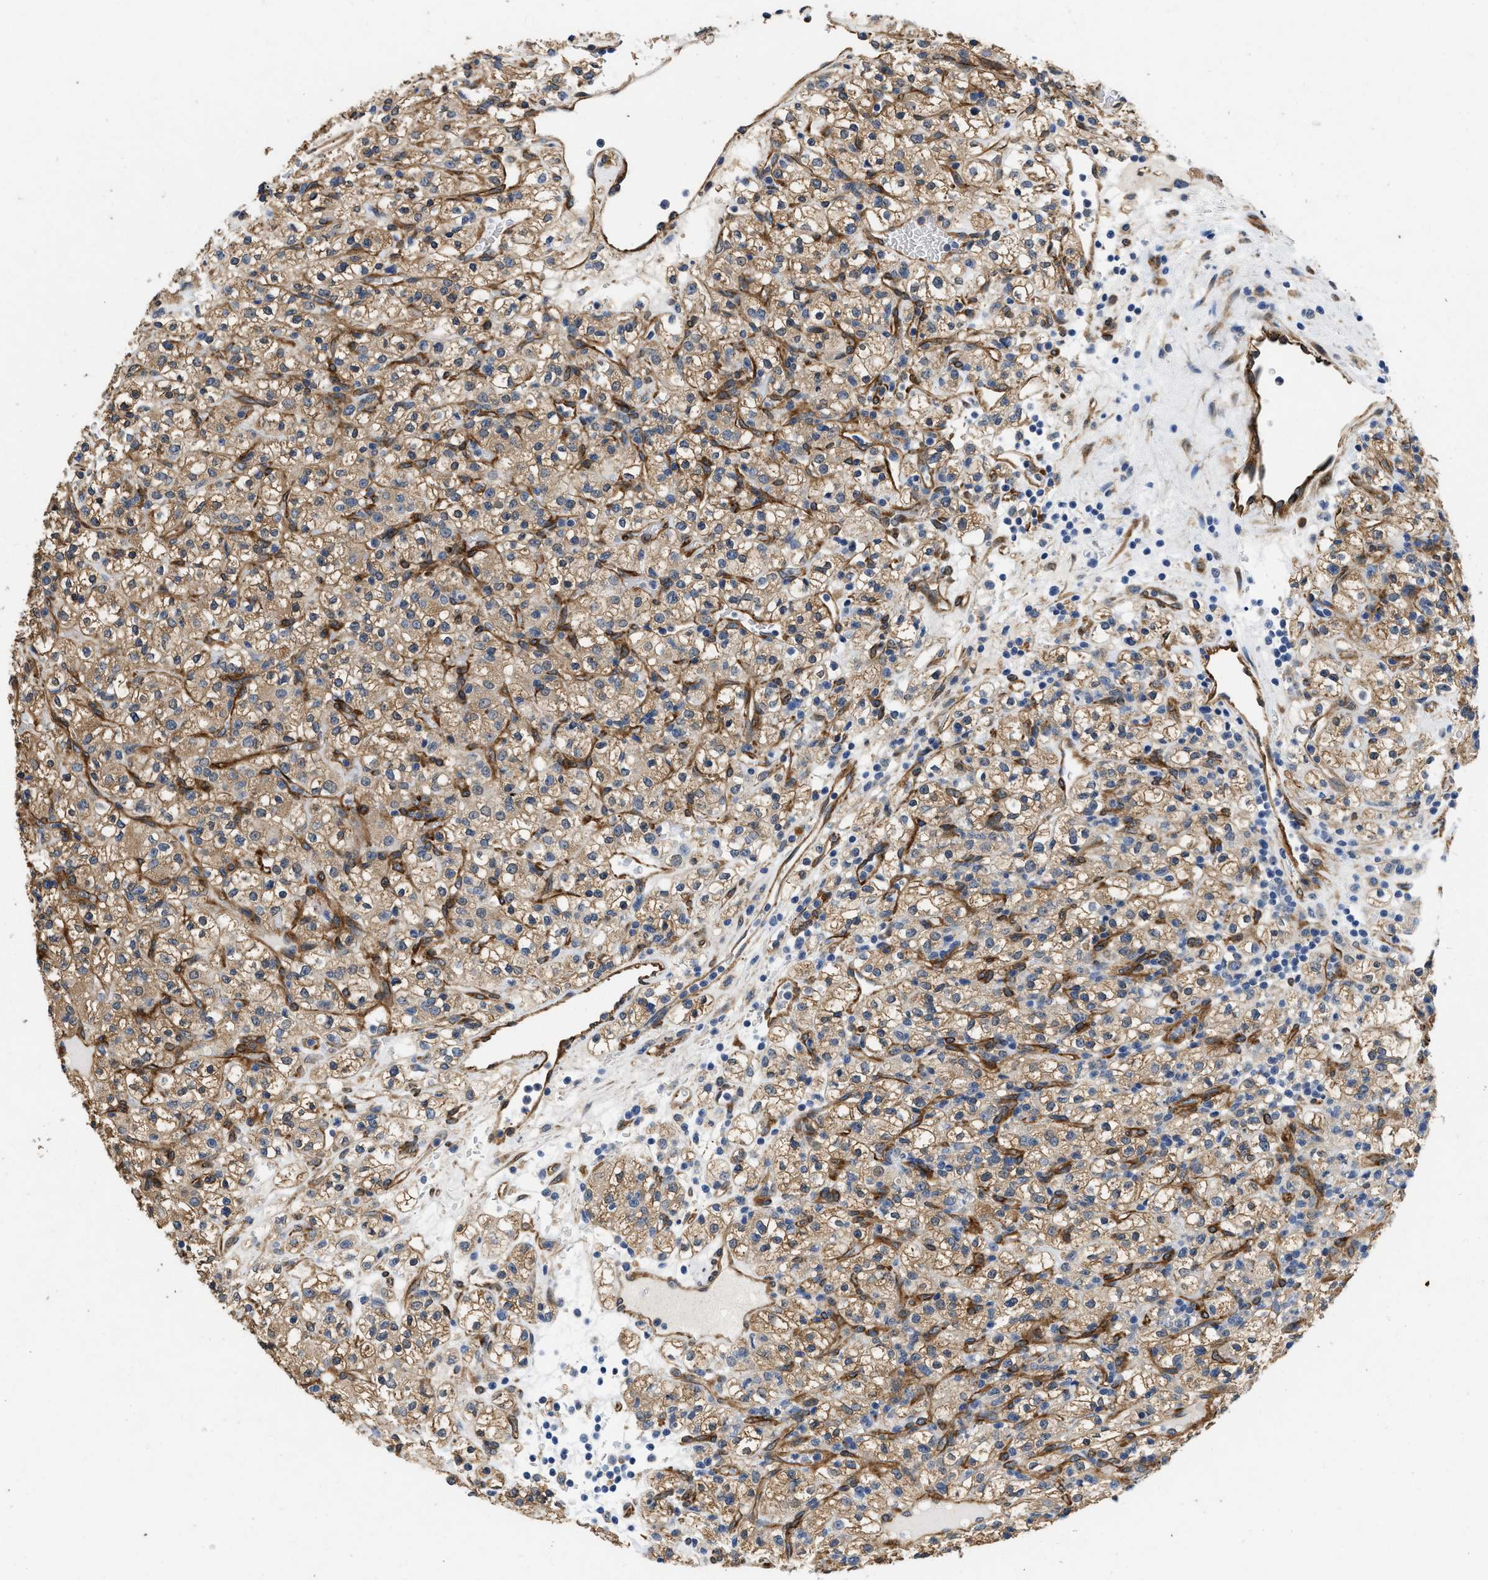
{"staining": {"intensity": "moderate", "quantity": ">75%", "location": "cytoplasmic/membranous"}, "tissue": "renal cancer", "cell_type": "Tumor cells", "image_type": "cancer", "snomed": [{"axis": "morphology", "description": "Normal tissue, NOS"}, {"axis": "morphology", "description": "Adenocarcinoma, NOS"}, {"axis": "topography", "description": "Kidney"}], "caption": "This is a micrograph of immunohistochemistry staining of renal adenocarcinoma, which shows moderate positivity in the cytoplasmic/membranous of tumor cells.", "gene": "RAPH1", "patient": {"sex": "female", "age": 72}}